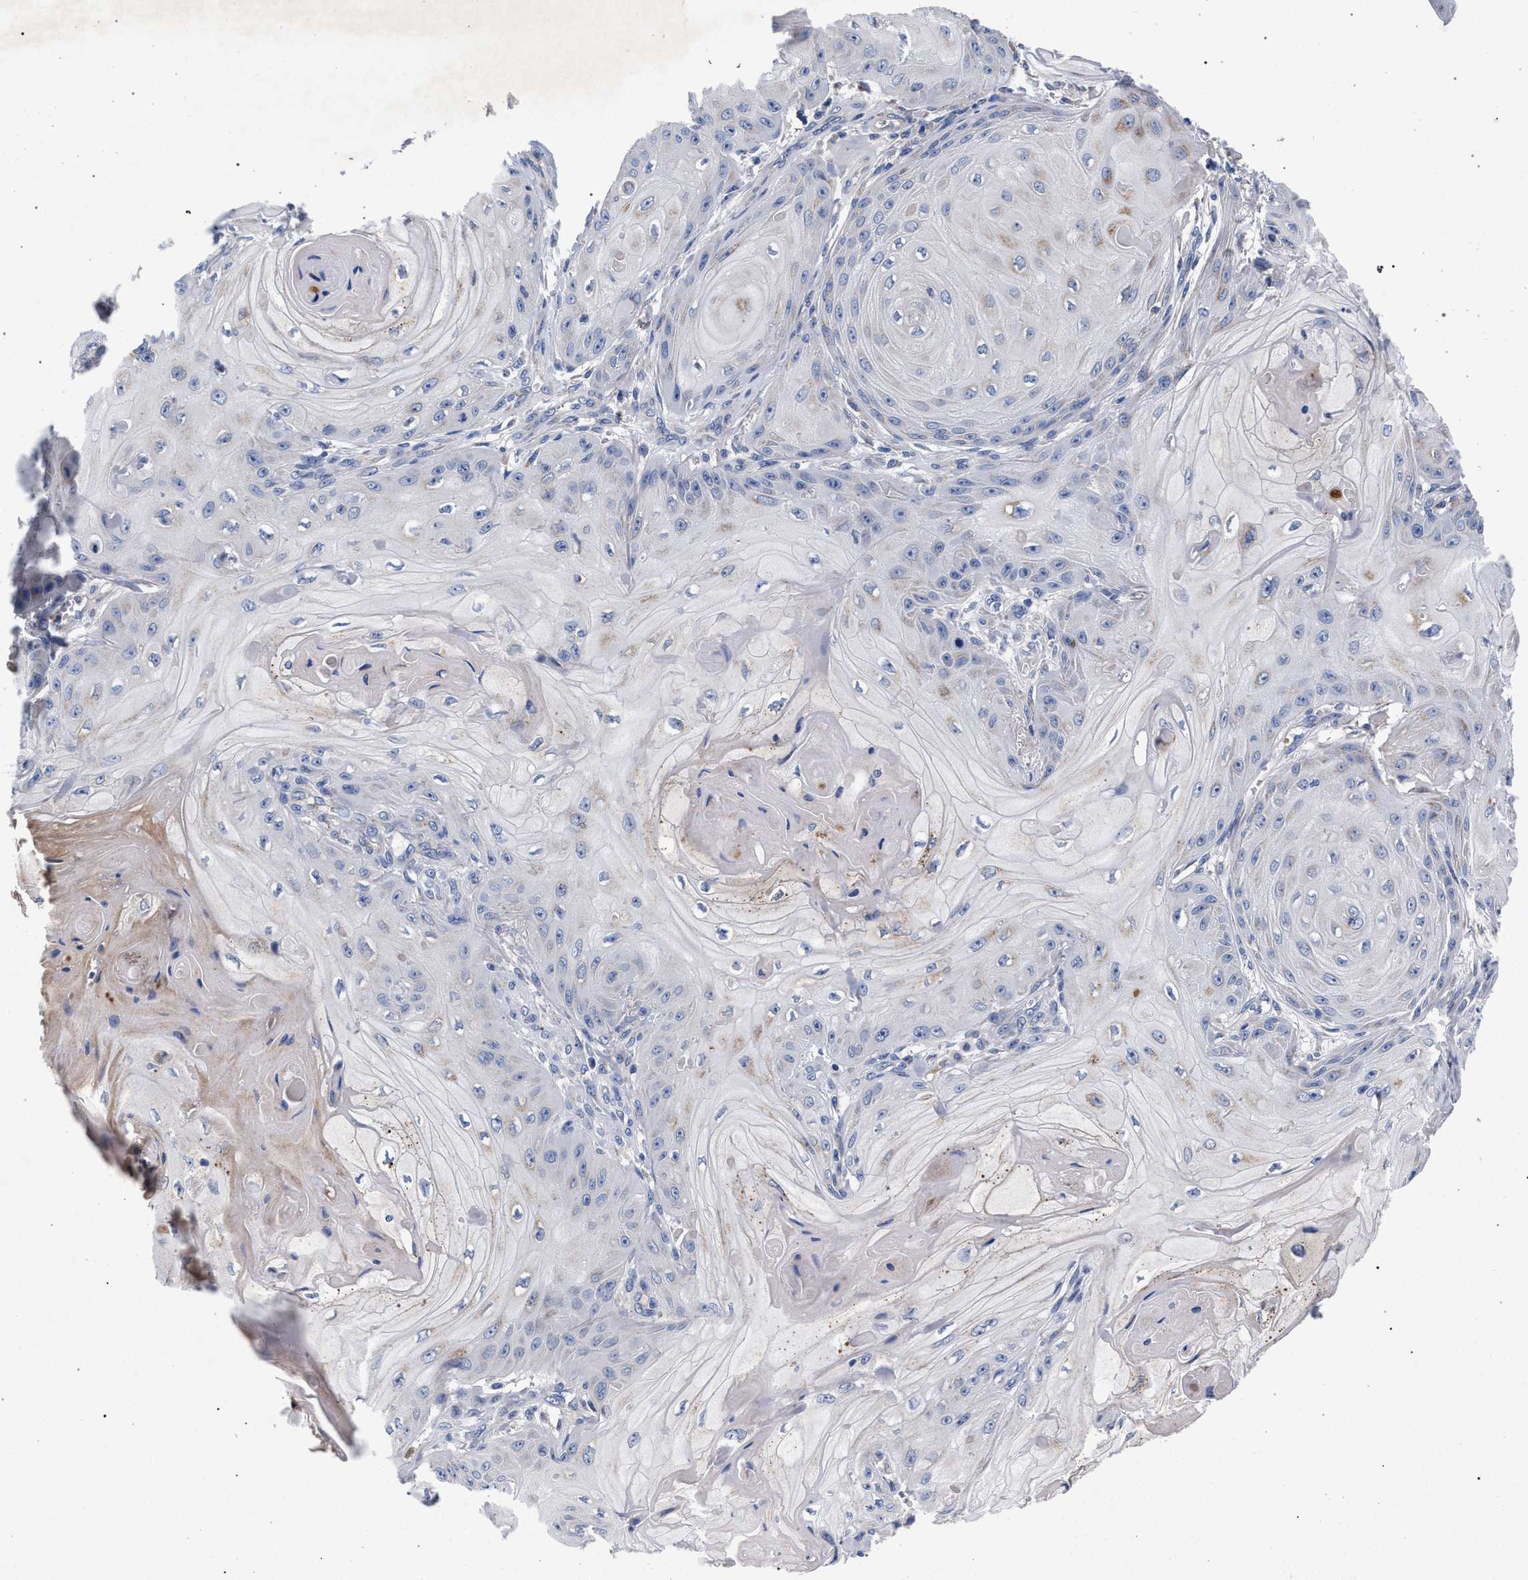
{"staining": {"intensity": "negative", "quantity": "none", "location": "none"}, "tissue": "skin cancer", "cell_type": "Tumor cells", "image_type": "cancer", "snomed": [{"axis": "morphology", "description": "Squamous cell carcinoma, NOS"}, {"axis": "topography", "description": "Skin"}], "caption": "DAB (3,3'-diaminobenzidine) immunohistochemical staining of squamous cell carcinoma (skin) exhibits no significant staining in tumor cells.", "gene": "ACOX1", "patient": {"sex": "male", "age": 74}}